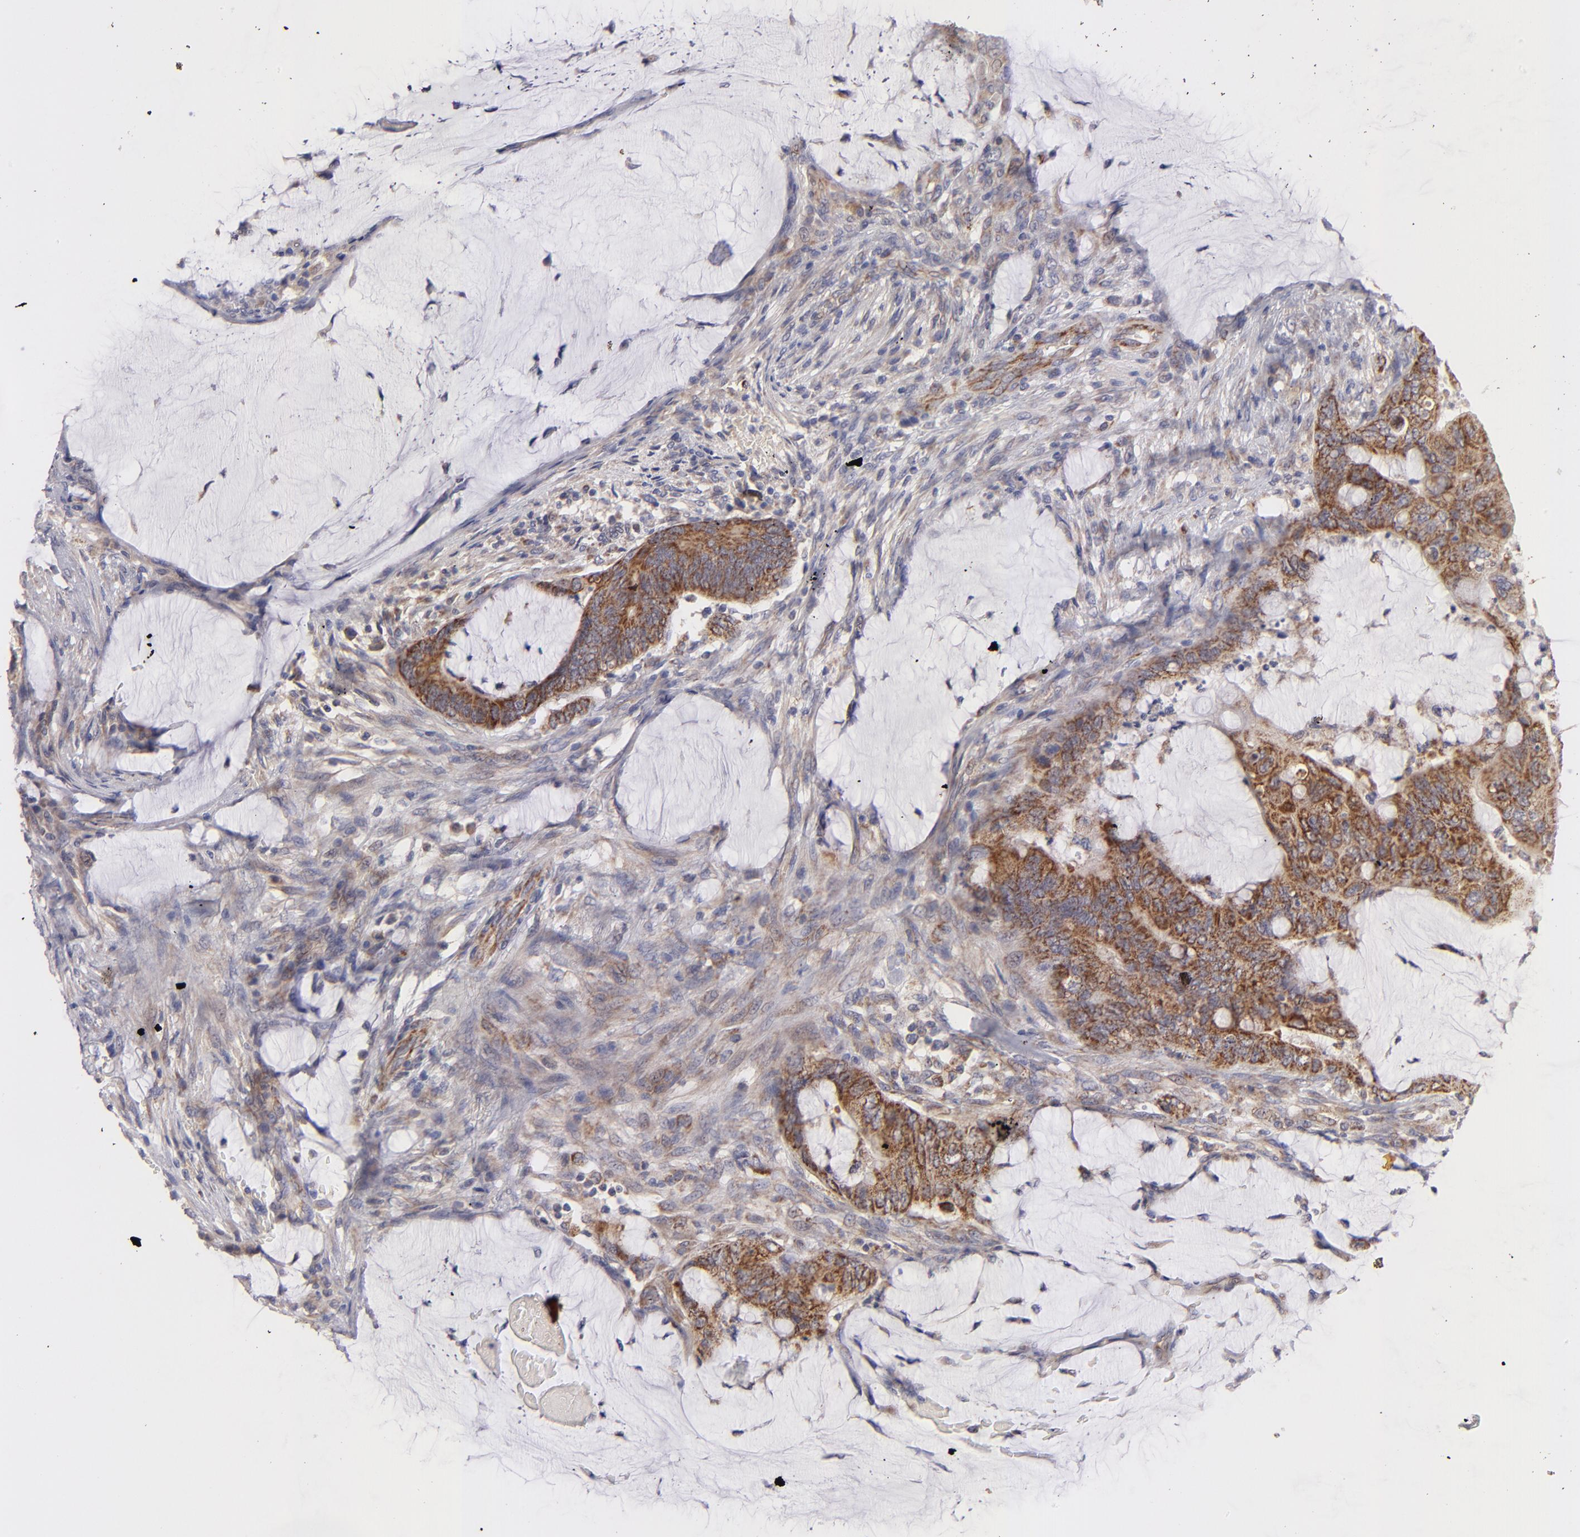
{"staining": {"intensity": "strong", "quantity": ">75%", "location": "cytoplasmic/membranous"}, "tissue": "colorectal cancer", "cell_type": "Tumor cells", "image_type": "cancer", "snomed": [{"axis": "morphology", "description": "Normal tissue, NOS"}, {"axis": "morphology", "description": "Adenocarcinoma, NOS"}, {"axis": "topography", "description": "Rectum"}], "caption": "Colorectal cancer (adenocarcinoma) stained for a protein reveals strong cytoplasmic/membranous positivity in tumor cells. The staining was performed using DAB, with brown indicating positive protein expression. Nuclei are stained blue with hematoxylin.", "gene": "HCCS", "patient": {"sex": "male", "age": 92}}